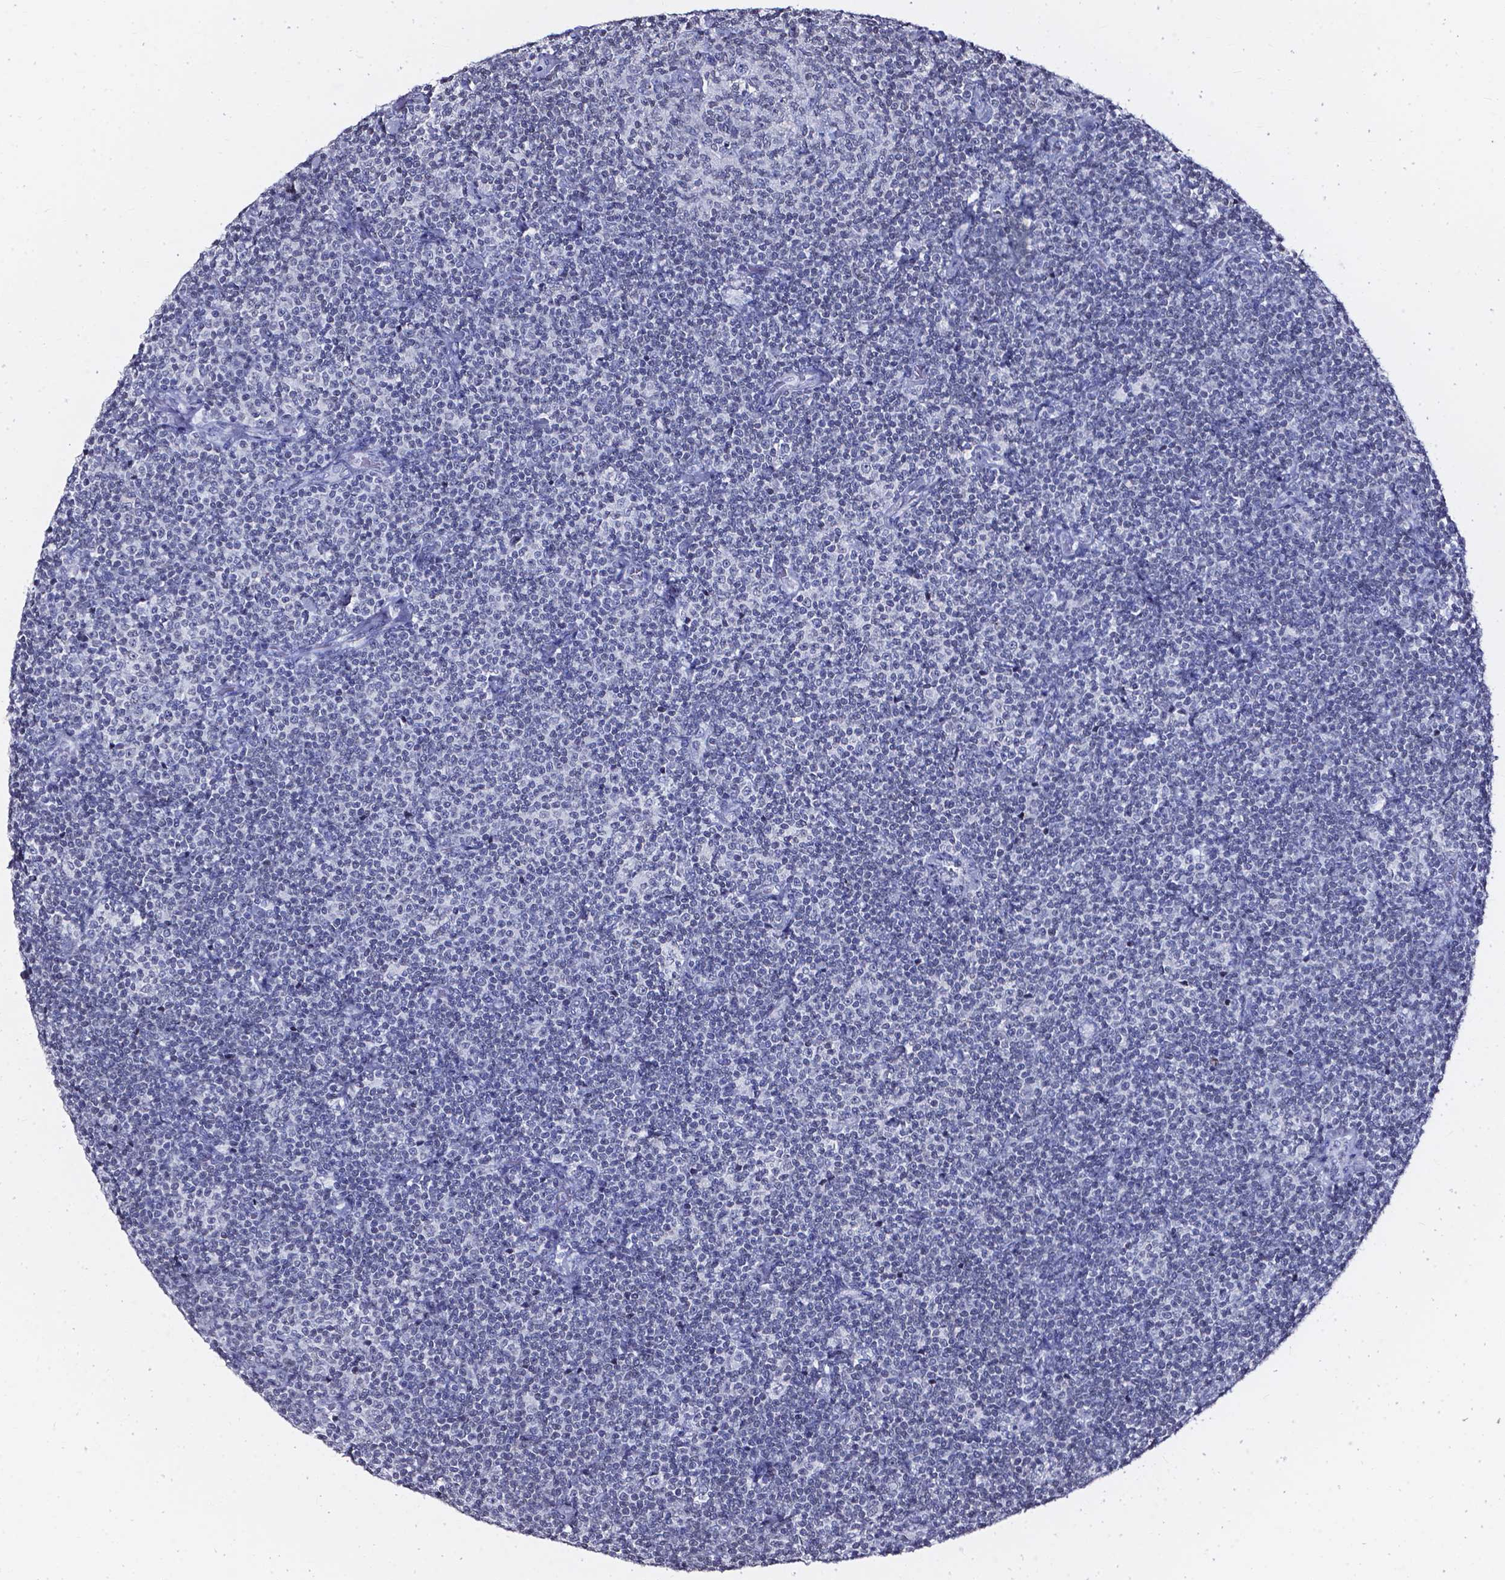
{"staining": {"intensity": "negative", "quantity": "none", "location": "none"}, "tissue": "lymphoma", "cell_type": "Tumor cells", "image_type": "cancer", "snomed": [{"axis": "morphology", "description": "Malignant lymphoma, non-Hodgkin's type, Low grade"}, {"axis": "topography", "description": "Lymph node"}], "caption": "The image exhibits no staining of tumor cells in lymphoma.", "gene": "AKR1B10", "patient": {"sex": "male", "age": 81}}